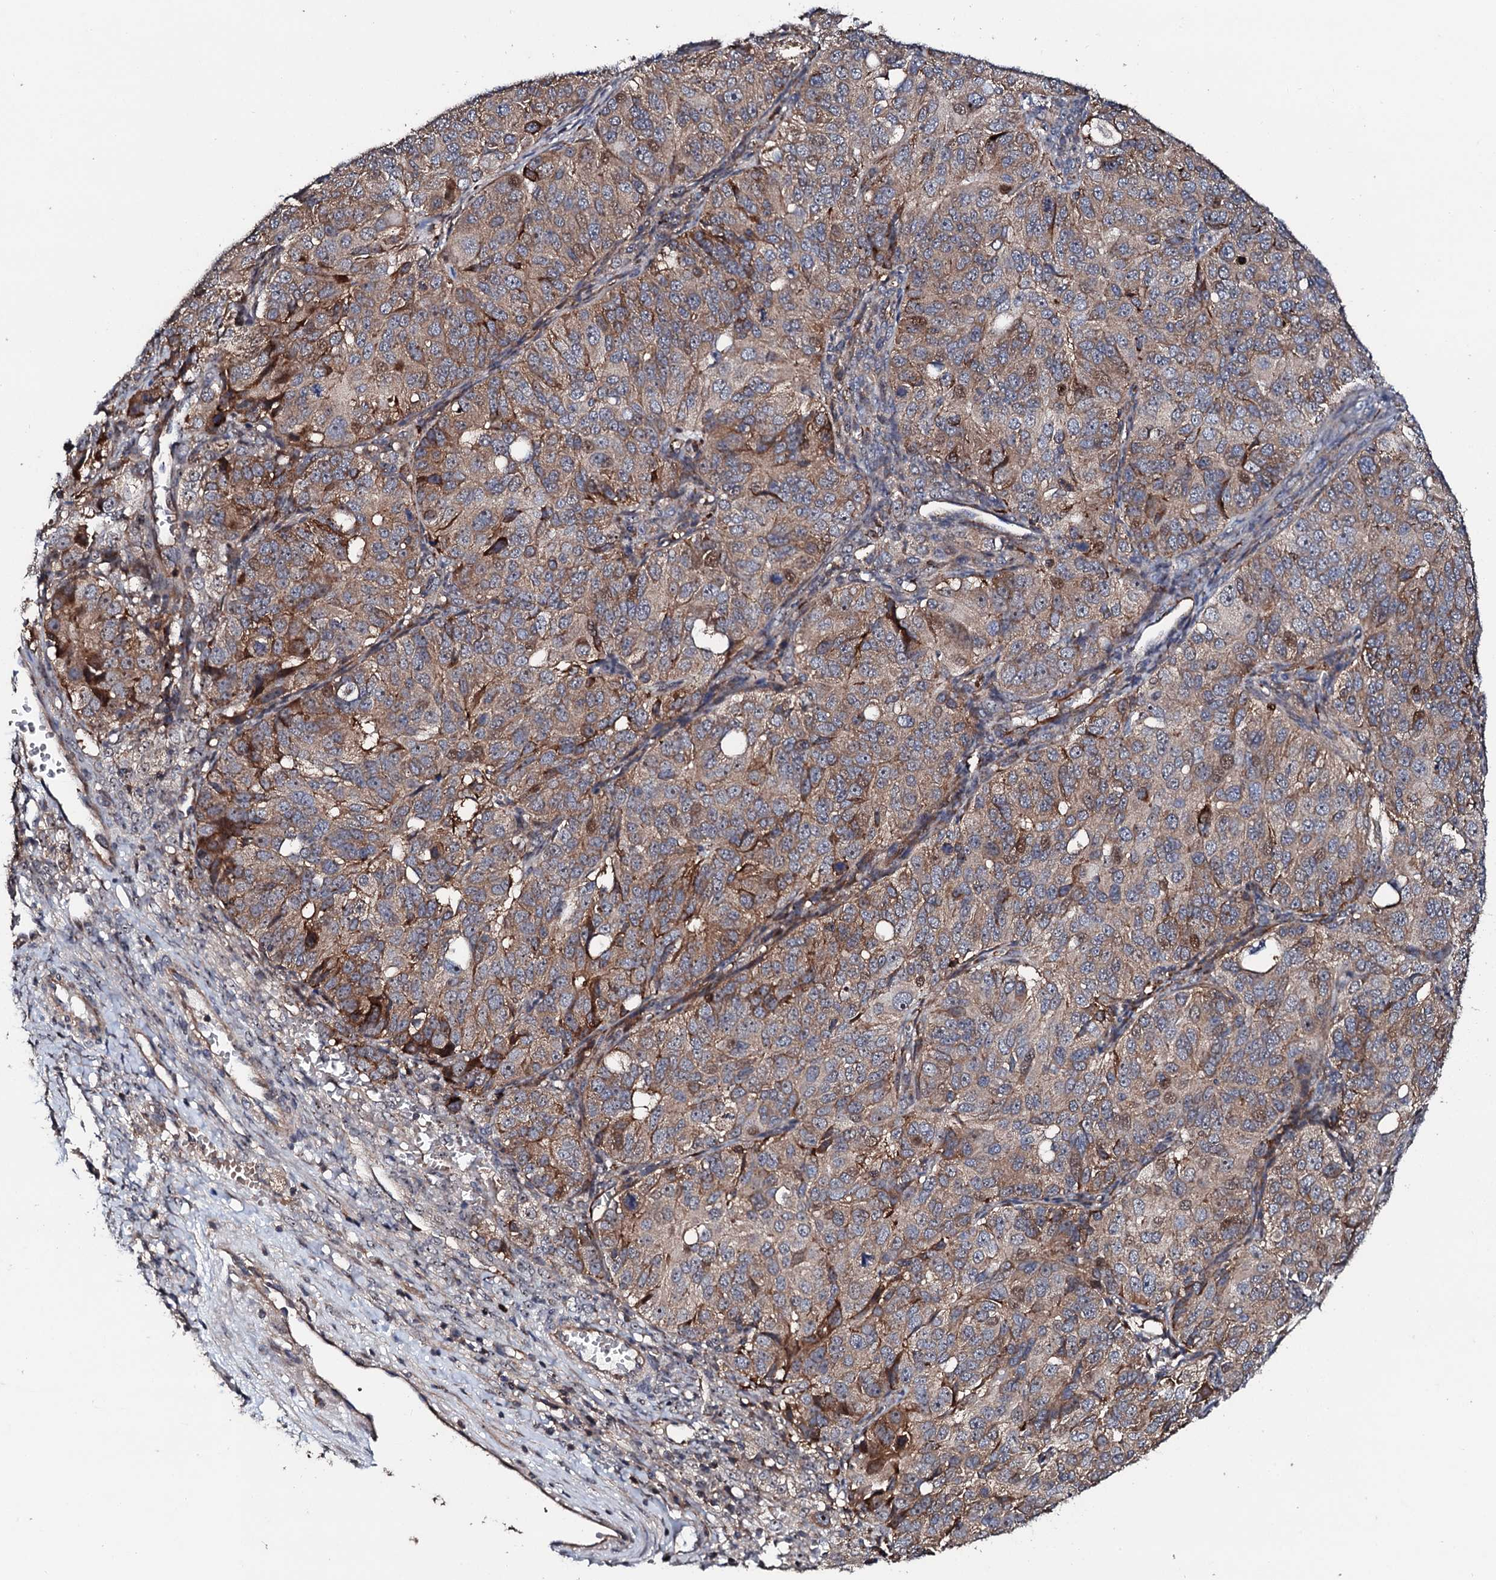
{"staining": {"intensity": "strong", "quantity": "25%-75%", "location": "cytoplasmic/membranous,nuclear"}, "tissue": "ovarian cancer", "cell_type": "Tumor cells", "image_type": "cancer", "snomed": [{"axis": "morphology", "description": "Carcinoma, endometroid"}, {"axis": "topography", "description": "Ovary"}], "caption": "Tumor cells demonstrate high levels of strong cytoplasmic/membranous and nuclear expression in approximately 25%-75% of cells in human ovarian cancer. The staining was performed using DAB to visualize the protein expression in brown, while the nuclei were stained in blue with hematoxylin (Magnification: 20x).", "gene": "GTPBP4", "patient": {"sex": "female", "age": 51}}